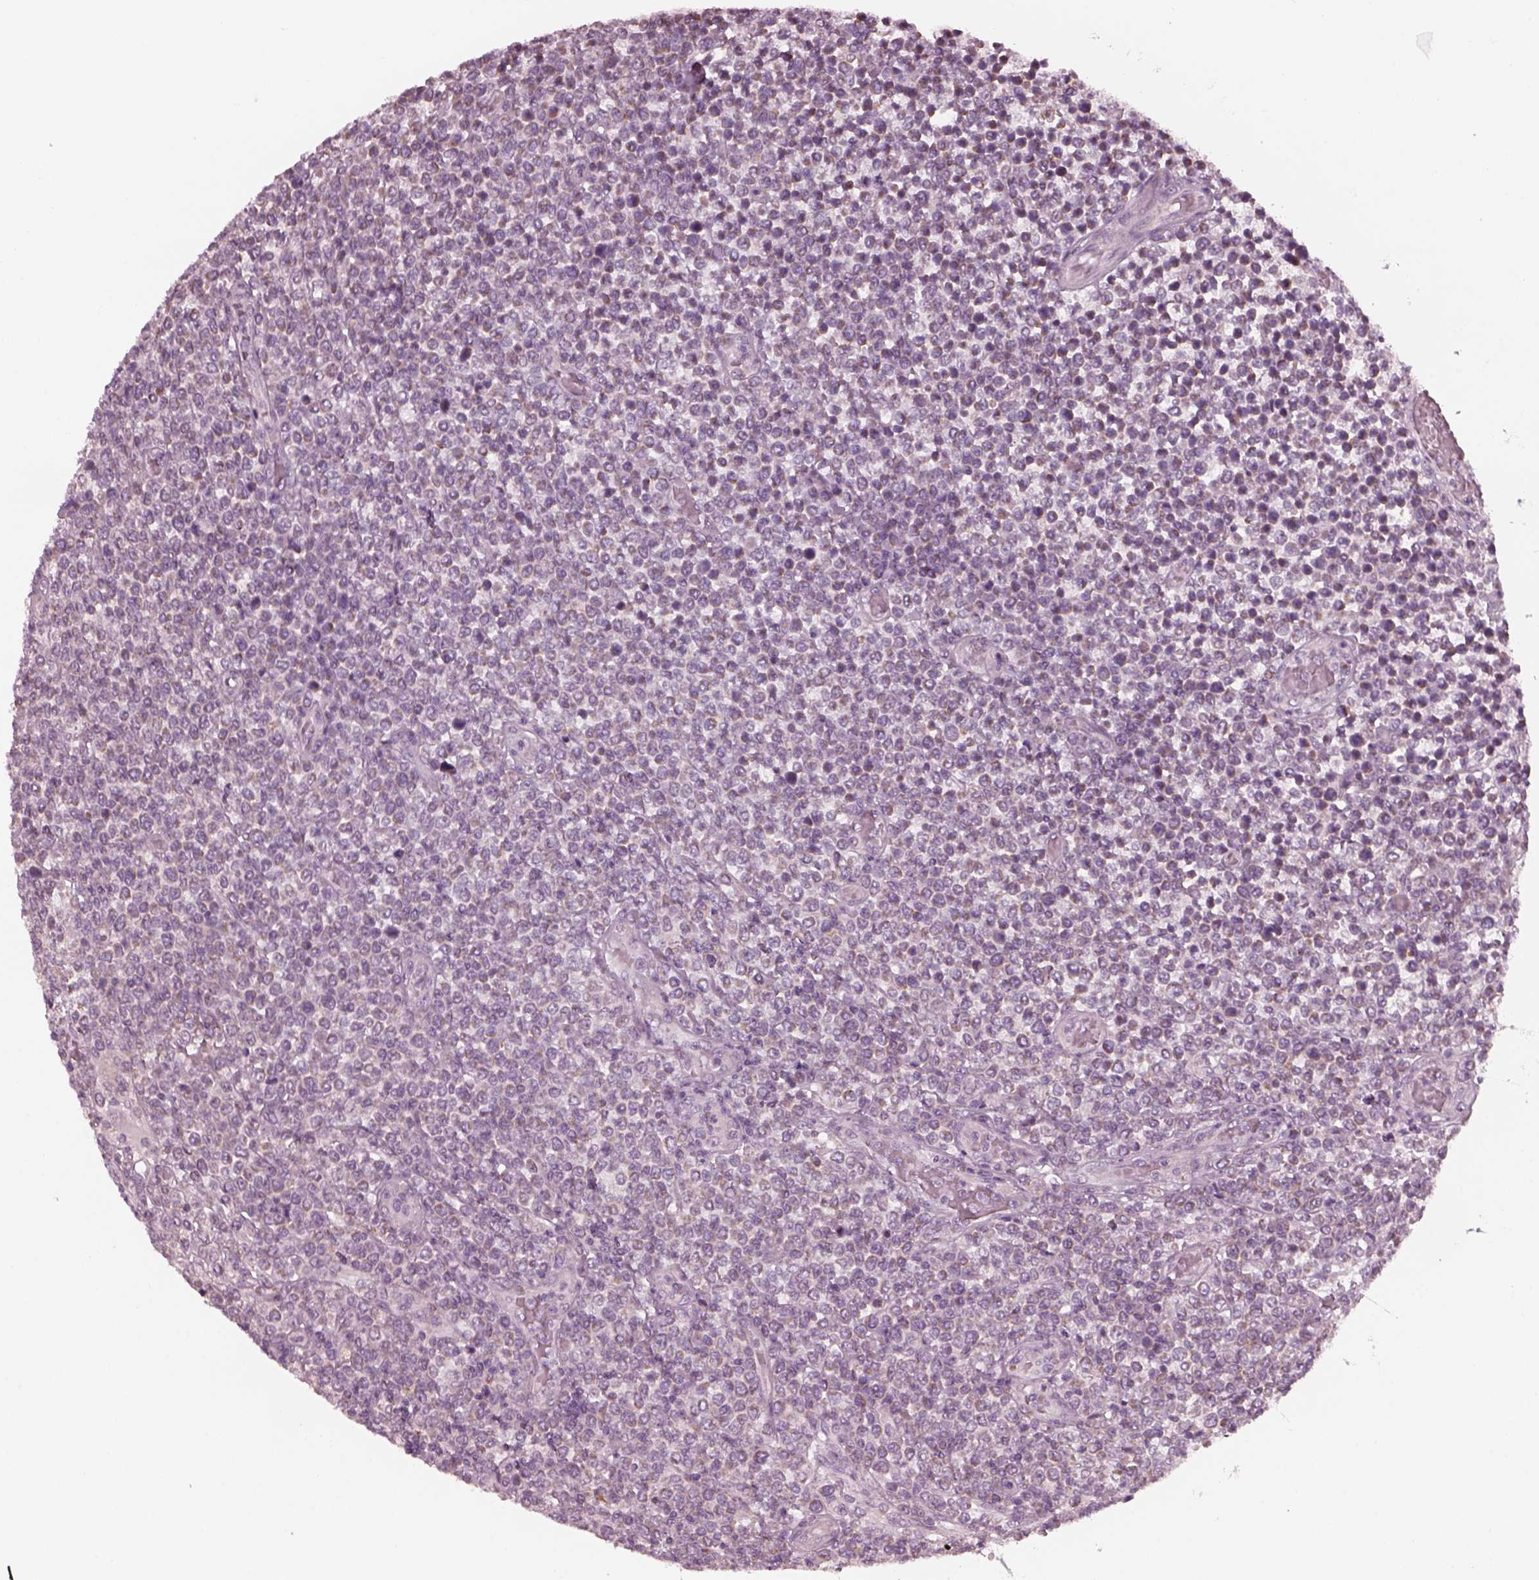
{"staining": {"intensity": "weak", "quantity": "<25%", "location": "cytoplasmic/membranous"}, "tissue": "lymphoma", "cell_type": "Tumor cells", "image_type": "cancer", "snomed": [{"axis": "morphology", "description": "Malignant lymphoma, non-Hodgkin's type, High grade"}, {"axis": "topography", "description": "Soft tissue"}], "caption": "Immunohistochemical staining of malignant lymphoma, non-Hodgkin's type (high-grade) exhibits no significant staining in tumor cells.", "gene": "CELSR3", "patient": {"sex": "female", "age": 56}}